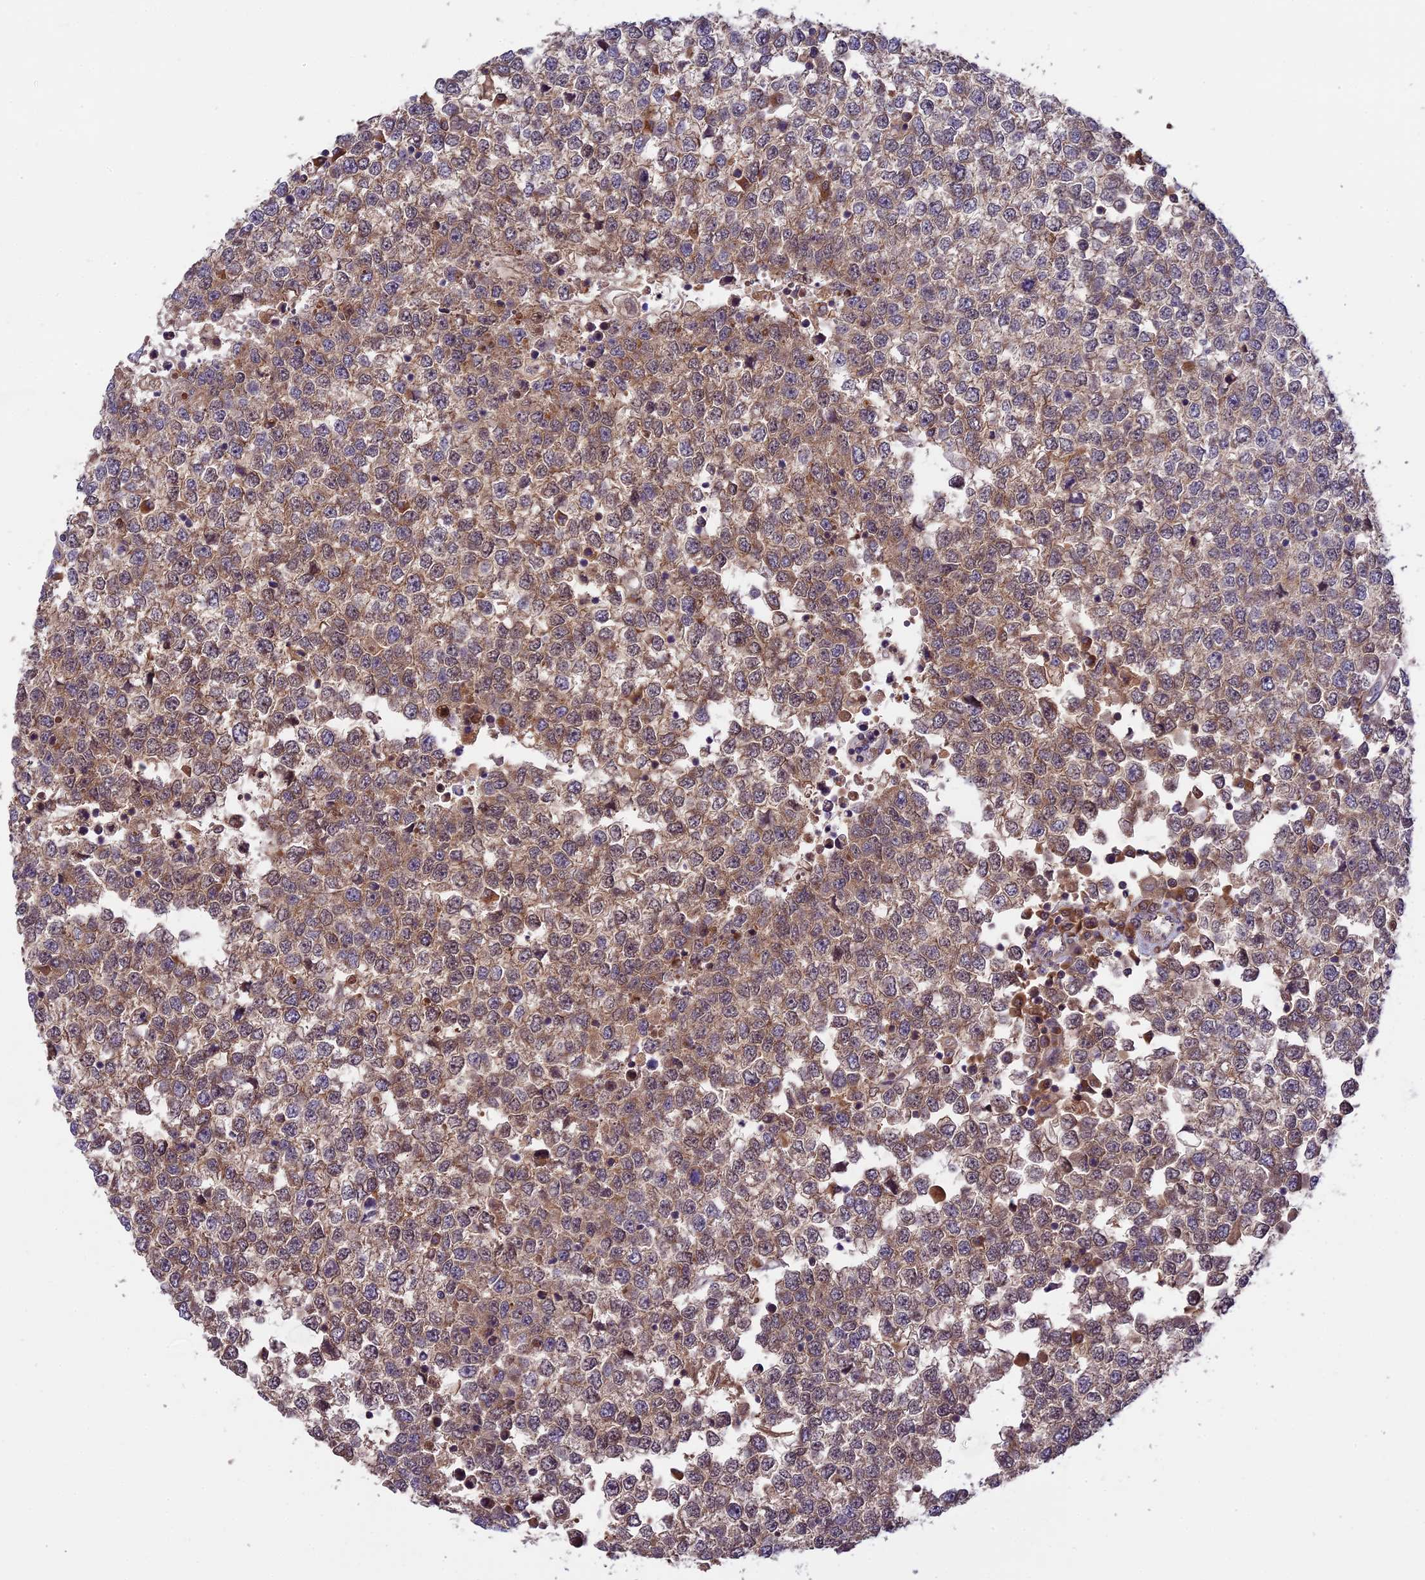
{"staining": {"intensity": "moderate", "quantity": "25%-75%", "location": "cytoplasmic/membranous"}, "tissue": "testis cancer", "cell_type": "Tumor cells", "image_type": "cancer", "snomed": [{"axis": "morphology", "description": "Seminoma, NOS"}, {"axis": "topography", "description": "Testis"}], "caption": "Human testis cancer (seminoma) stained for a protein (brown) reveals moderate cytoplasmic/membranous positive expression in about 25%-75% of tumor cells.", "gene": "SETD6", "patient": {"sex": "male", "age": 65}}